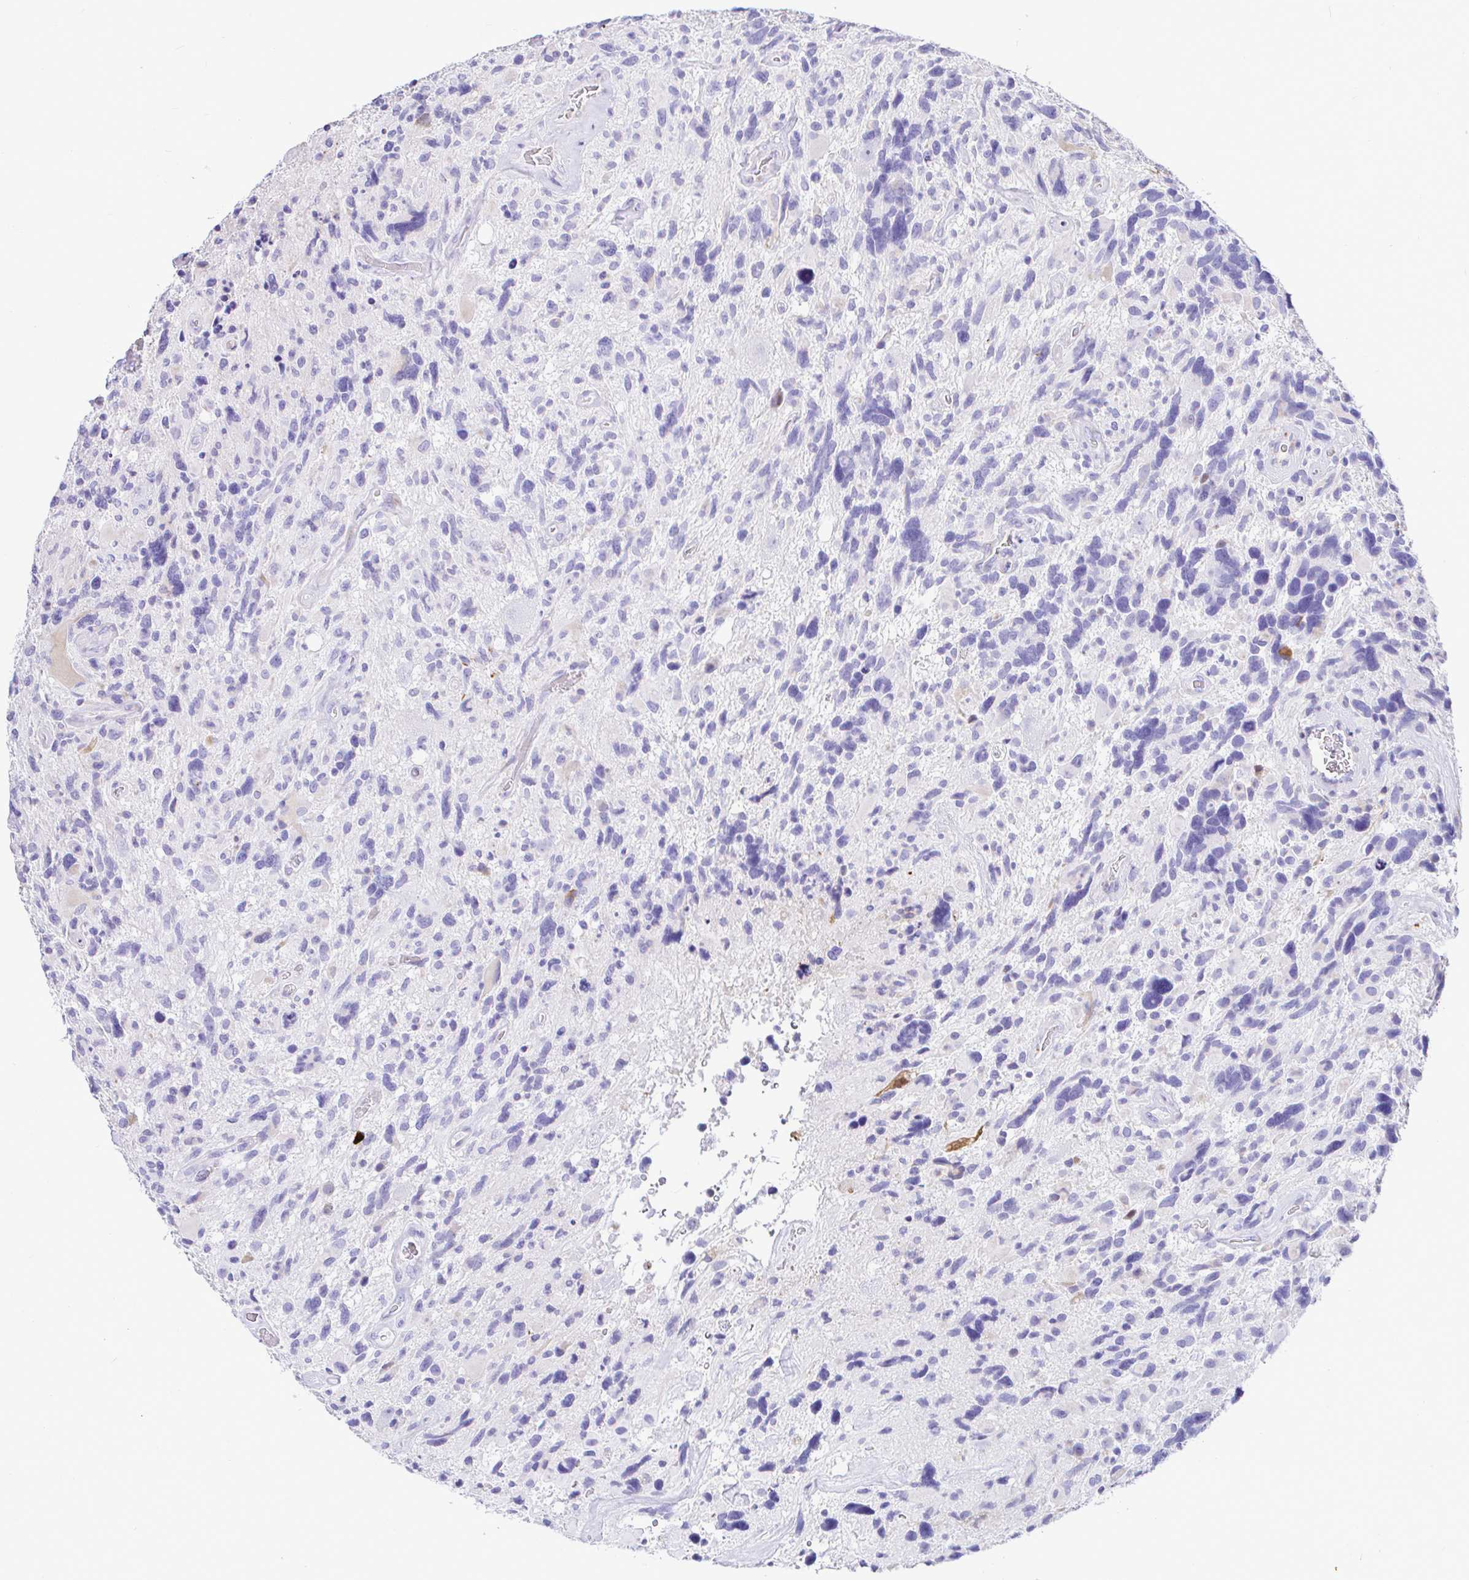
{"staining": {"intensity": "negative", "quantity": "none", "location": "none"}, "tissue": "glioma", "cell_type": "Tumor cells", "image_type": "cancer", "snomed": [{"axis": "morphology", "description": "Glioma, malignant, High grade"}, {"axis": "topography", "description": "Brain"}], "caption": "Immunohistochemistry (IHC) micrograph of neoplastic tissue: human glioma stained with DAB (3,3'-diaminobenzidine) demonstrates no significant protein expression in tumor cells.", "gene": "CCDC62", "patient": {"sex": "male", "age": 49}}